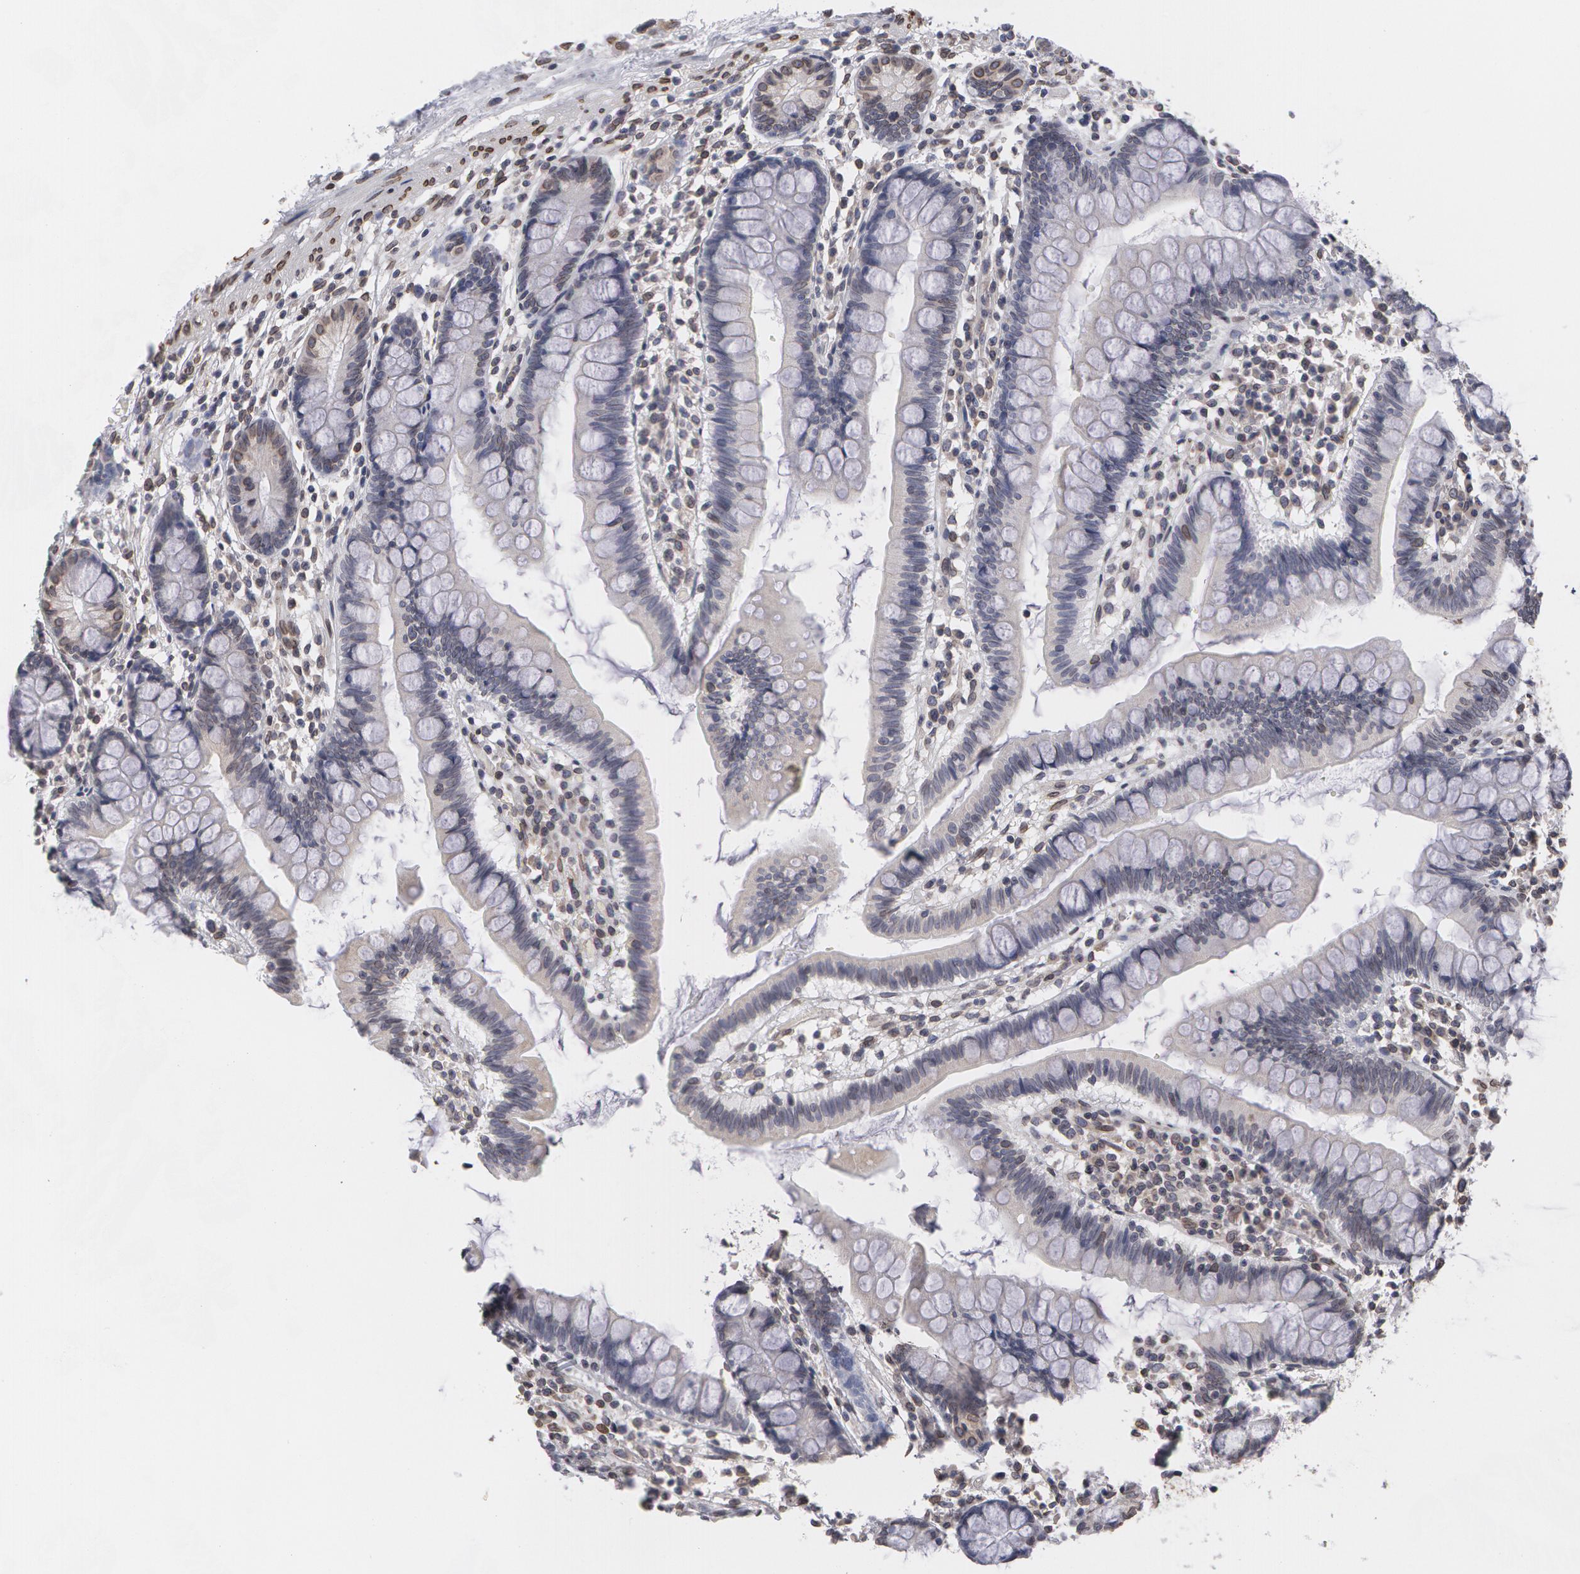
{"staining": {"intensity": "negative", "quantity": "none", "location": "none"}, "tissue": "small intestine", "cell_type": "Glandular cells", "image_type": "normal", "snomed": [{"axis": "morphology", "description": "Normal tissue, NOS"}, {"axis": "topography", "description": "Small intestine"}], "caption": "Immunohistochemistry of unremarkable small intestine displays no positivity in glandular cells. Brightfield microscopy of immunohistochemistry stained with DAB (brown) and hematoxylin (blue), captured at high magnification.", "gene": "EMD", "patient": {"sex": "female", "age": 51}}